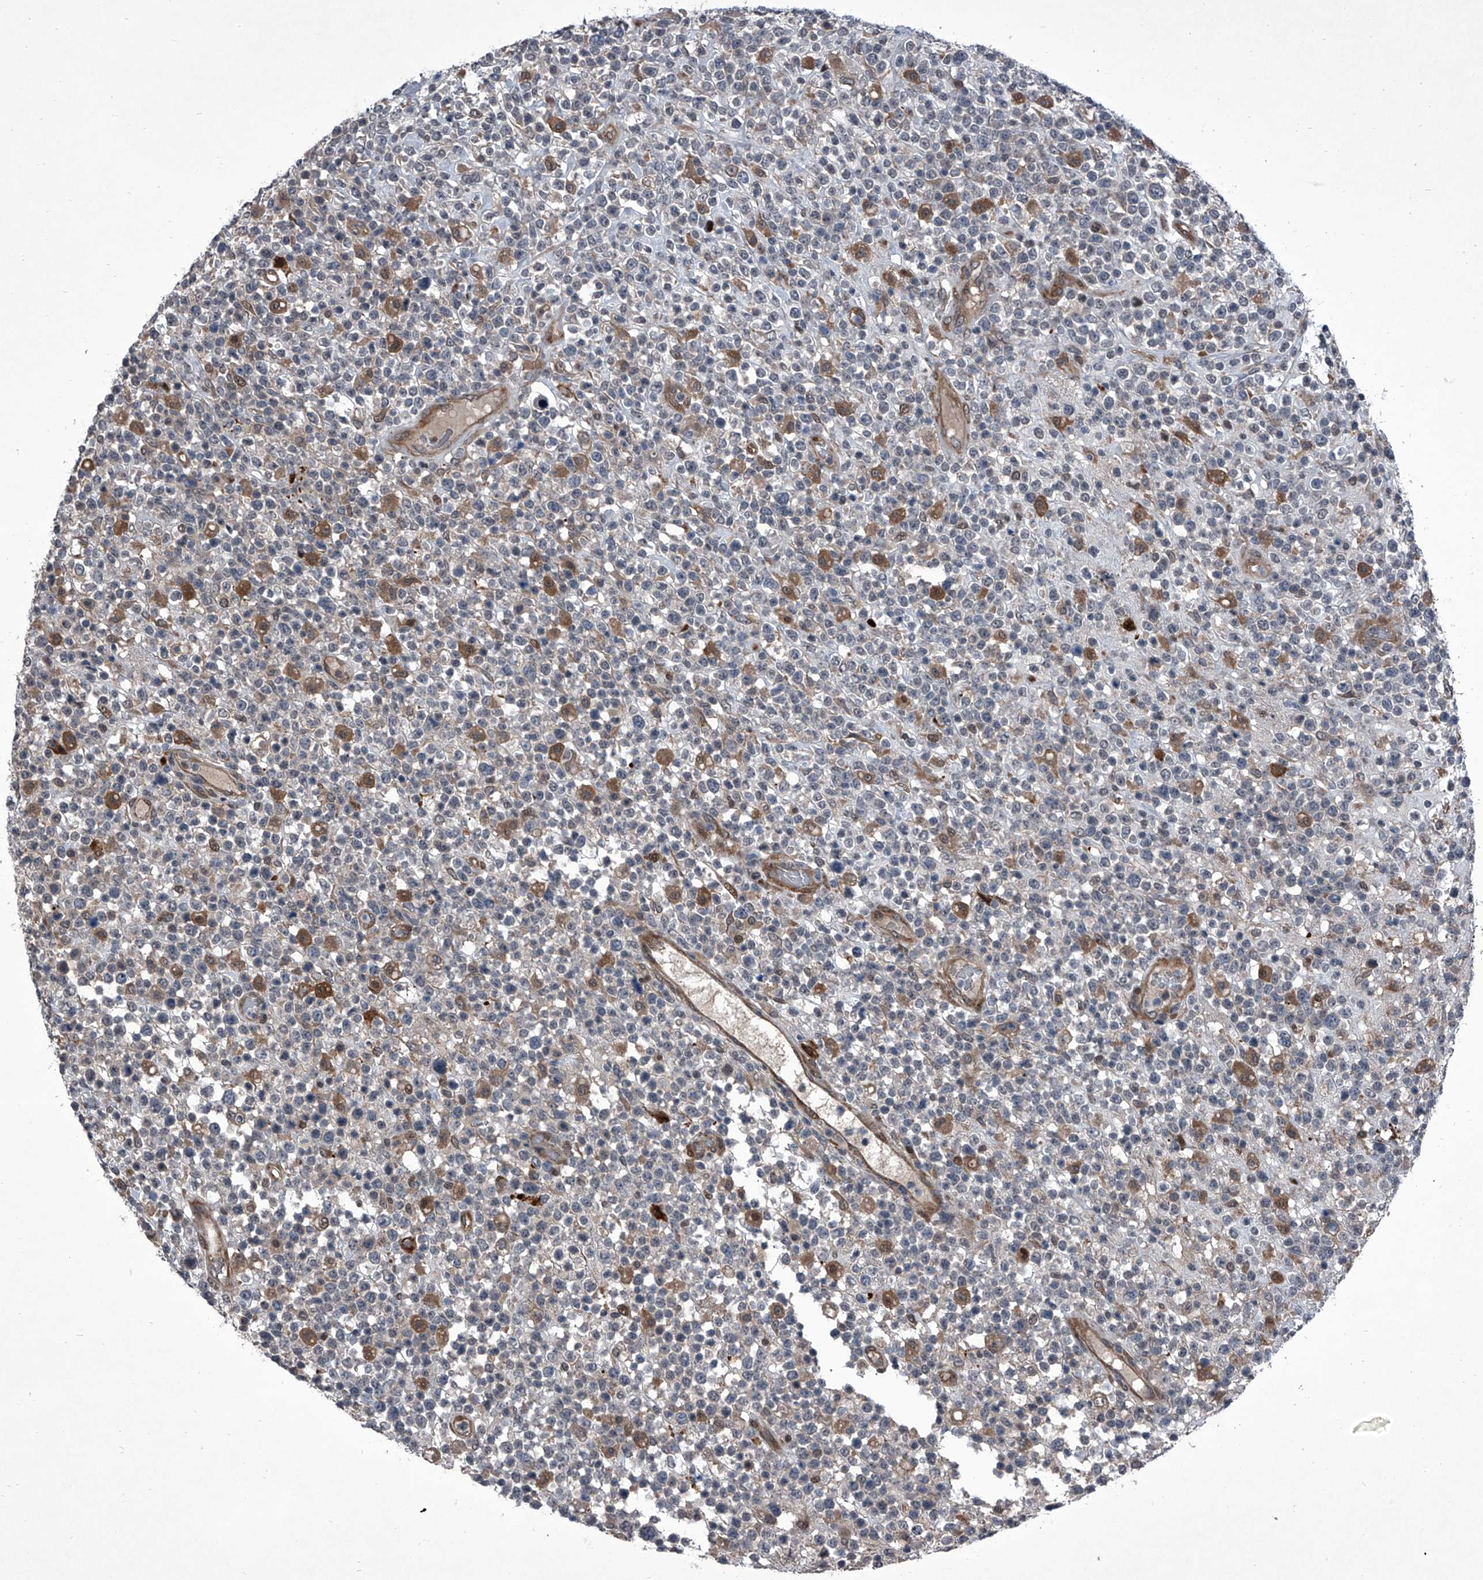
{"staining": {"intensity": "negative", "quantity": "none", "location": "none"}, "tissue": "lymphoma", "cell_type": "Tumor cells", "image_type": "cancer", "snomed": [{"axis": "morphology", "description": "Malignant lymphoma, non-Hodgkin's type, High grade"}, {"axis": "topography", "description": "Colon"}], "caption": "This micrograph is of high-grade malignant lymphoma, non-Hodgkin's type stained with immunohistochemistry to label a protein in brown with the nuclei are counter-stained blue. There is no positivity in tumor cells.", "gene": "ELK4", "patient": {"sex": "female", "age": 53}}